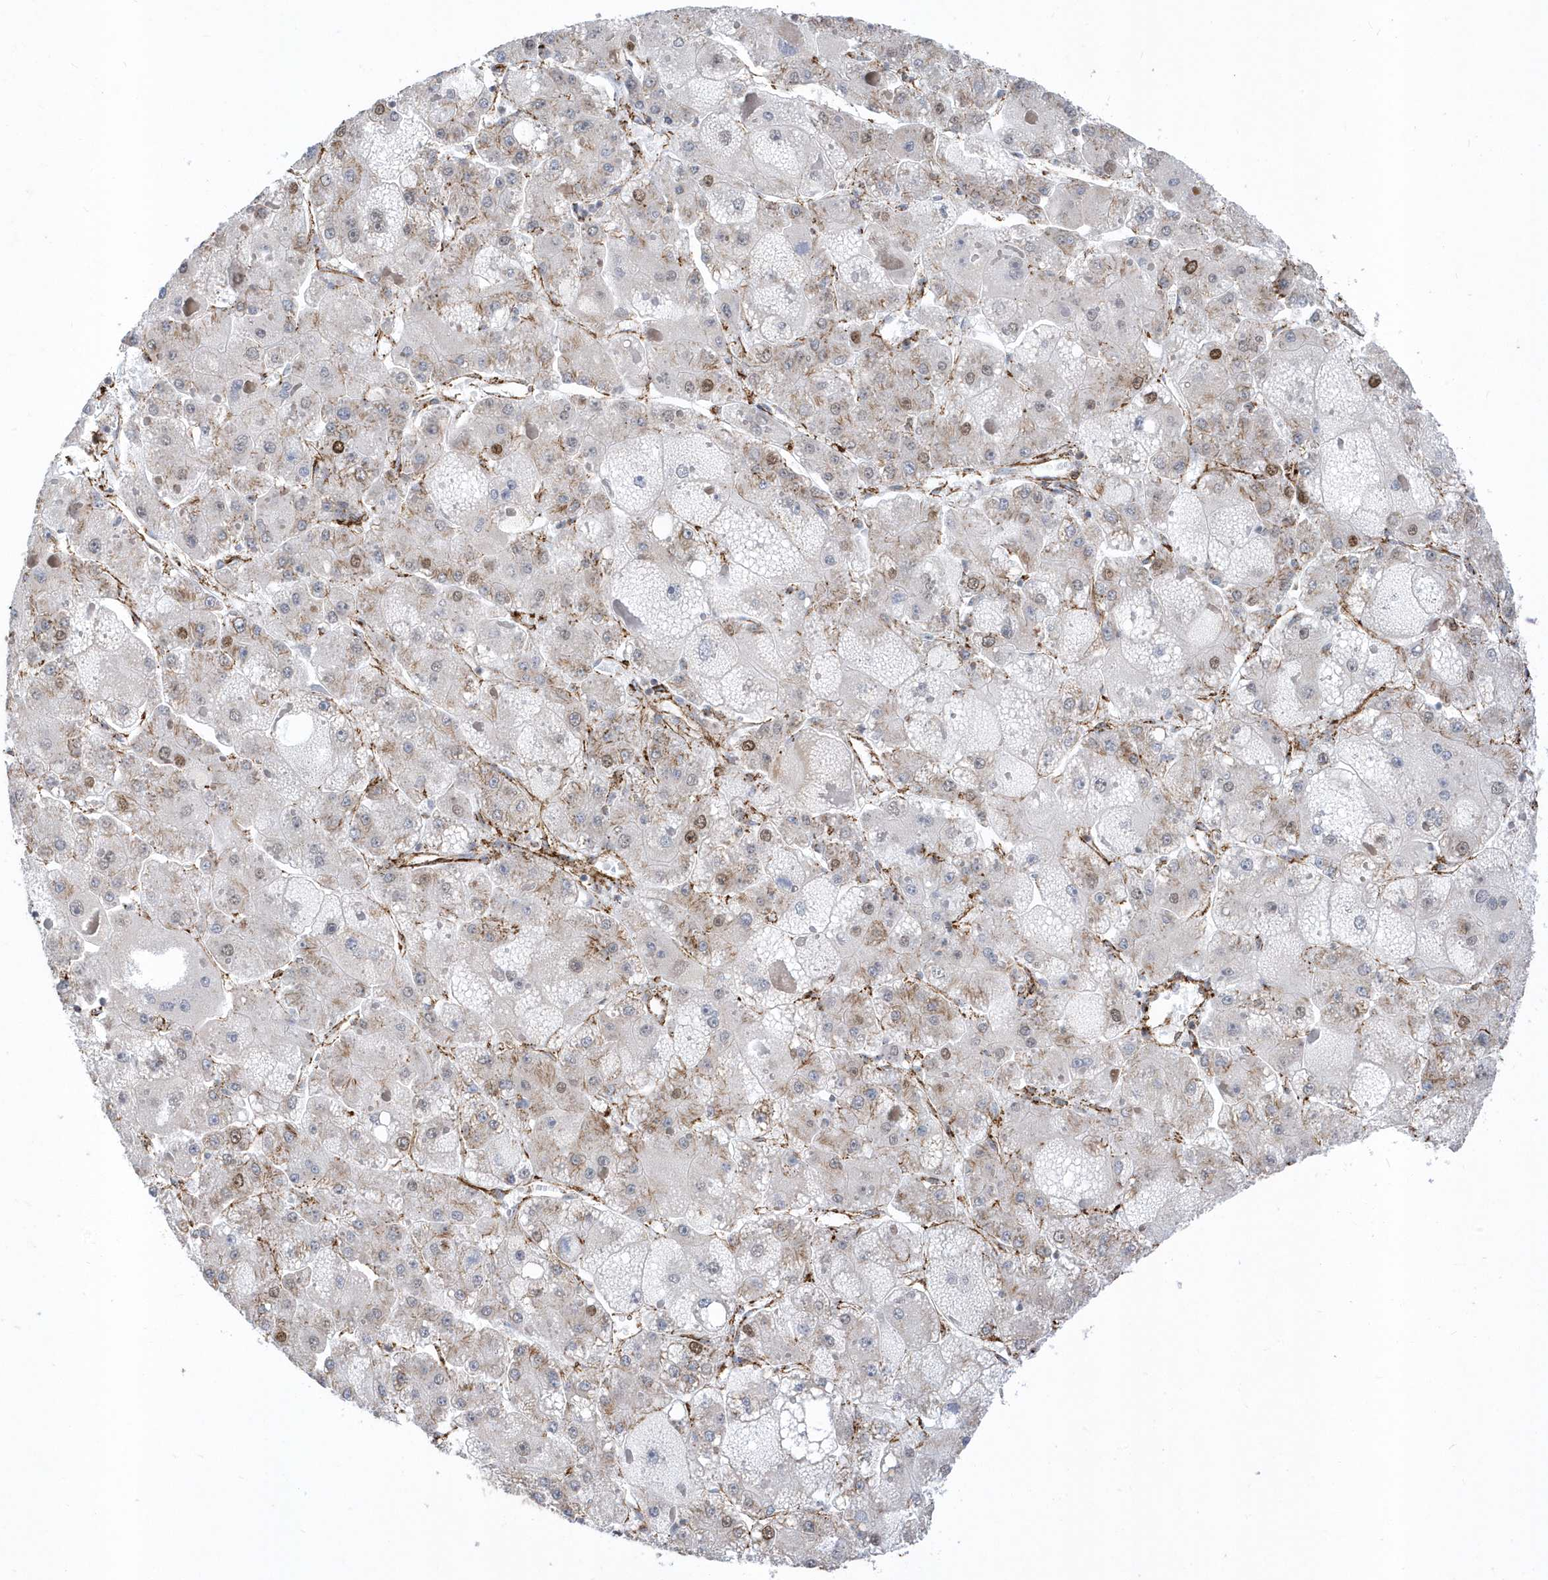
{"staining": {"intensity": "weak", "quantity": "25%-75%", "location": "cytoplasmic/membranous"}, "tissue": "liver cancer", "cell_type": "Tumor cells", "image_type": "cancer", "snomed": [{"axis": "morphology", "description": "Carcinoma, Hepatocellular, NOS"}, {"axis": "topography", "description": "Liver"}], "caption": "Immunohistochemistry (IHC) image of hepatocellular carcinoma (liver) stained for a protein (brown), which exhibits low levels of weak cytoplasmic/membranous positivity in about 25%-75% of tumor cells.", "gene": "HRH4", "patient": {"sex": "female", "age": 73}}